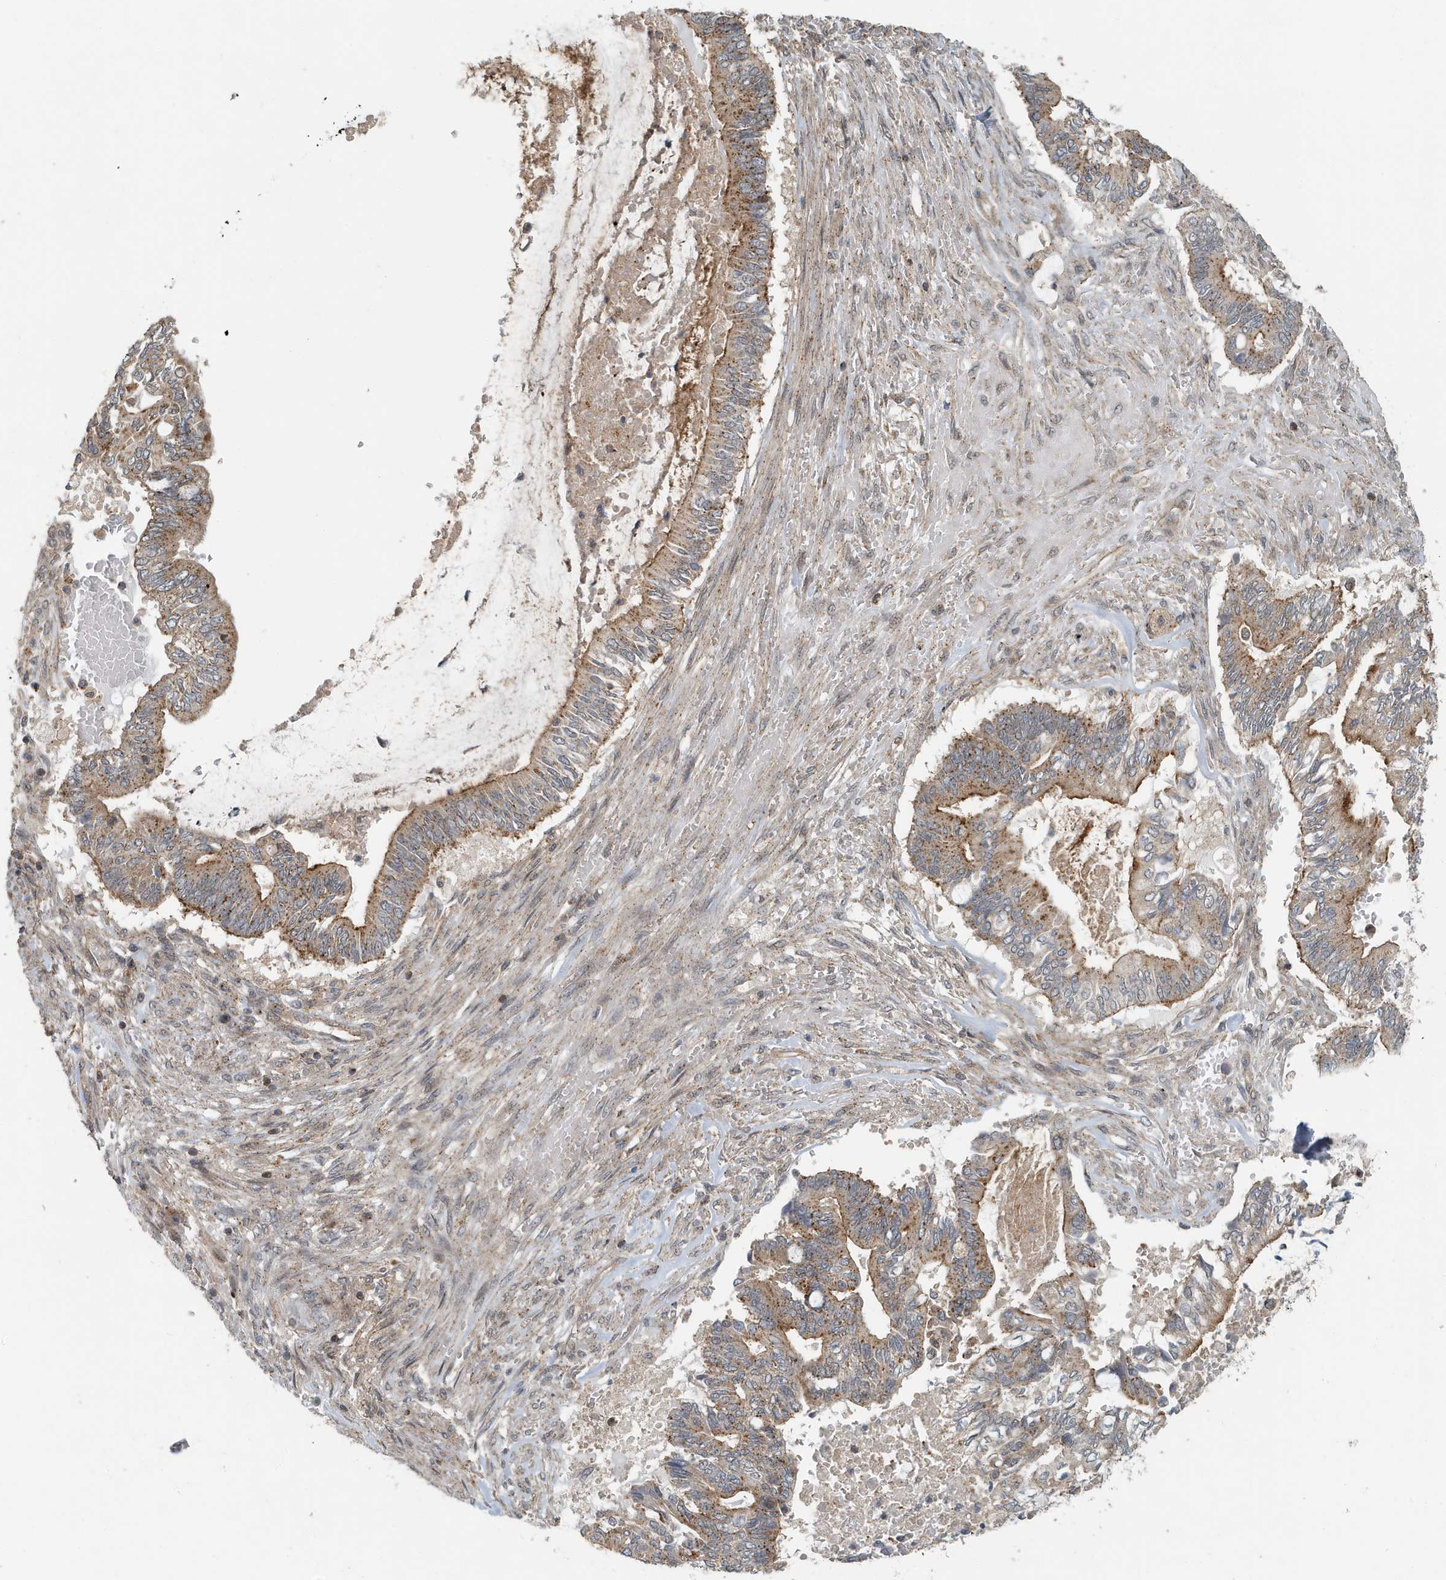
{"staining": {"intensity": "moderate", "quantity": ">75%", "location": "cytoplasmic/membranous"}, "tissue": "pancreatic cancer", "cell_type": "Tumor cells", "image_type": "cancer", "snomed": [{"axis": "morphology", "description": "Adenocarcinoma, NOS"}, {"axis": "topography", "description": "Pancreas"}], "caption": "A photomicrograph of human pancreatic cancer stained for a protein demonstrates moderate cytoplasmic/membranous brown staining in tumor cells. The staining was performed using DAB (3,3'-diaminobenzidine), with brown indicating positive protein expression. Nuclei are stained blue with hematoxylin.", "gene": "KIF15", "patient": {"sex": "male", "age": 68}}